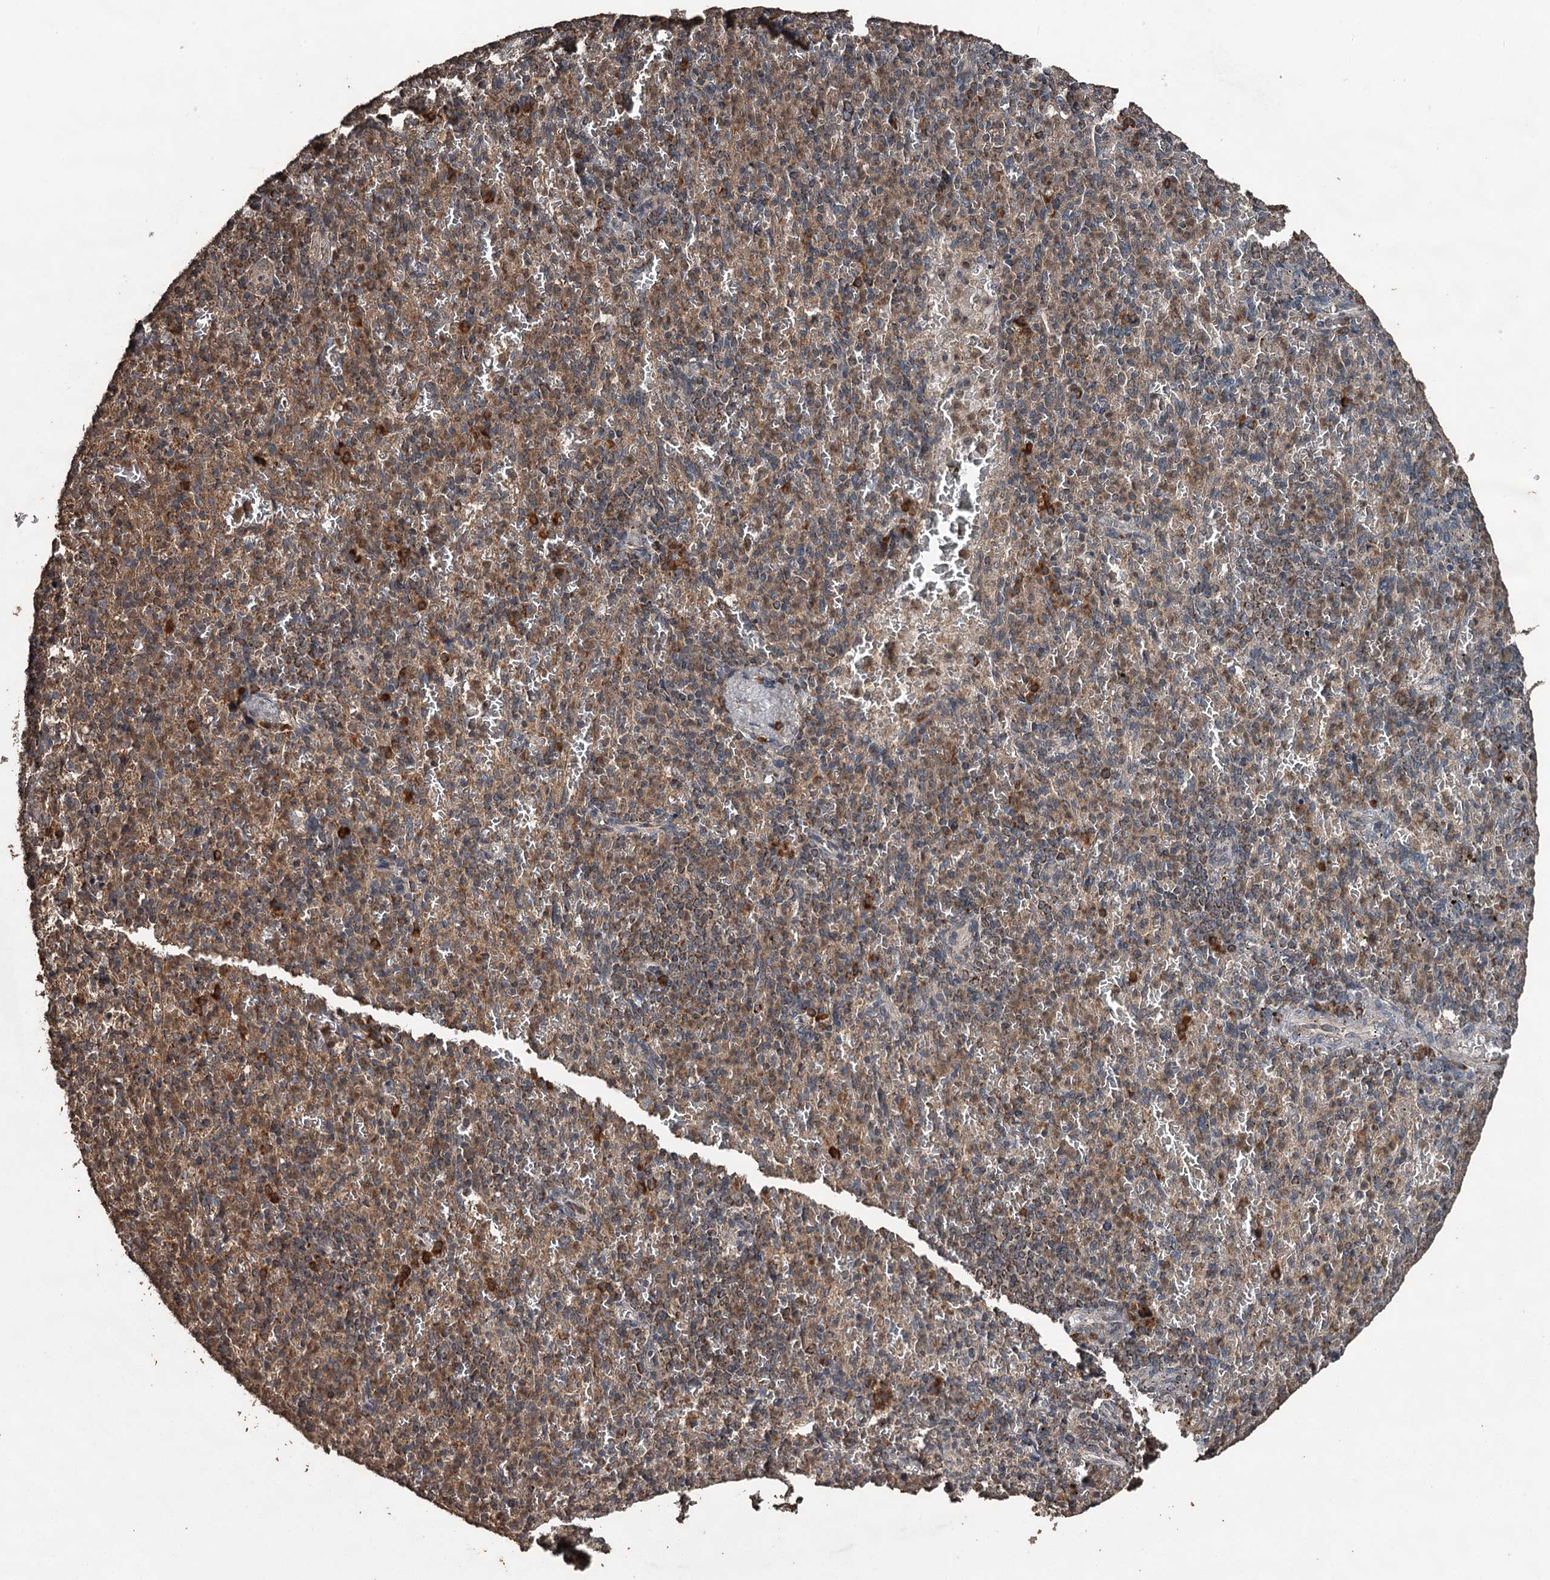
{"staining": {"intensity": "moderate", "quantity": ">75%", "location": "cytoplasmic/membranous"}, "tissue": "spleen", "cell_type": "Cells in red pulp", "image_type": "normal", "snomed": [{"axis": "morphology", "description": "Normal tissue, NOS"}, {"axis": "topography", "description": "Spleen"}], "caption": "Spleen stained with immunohistochemistry reveals moderate cytoplasmic/membranous expression in approximately >75% of cells in red pulp. Nuclei are stained in blue.", "gene": "WIPI1", "patient": {"sex": "female", "age": 74}}